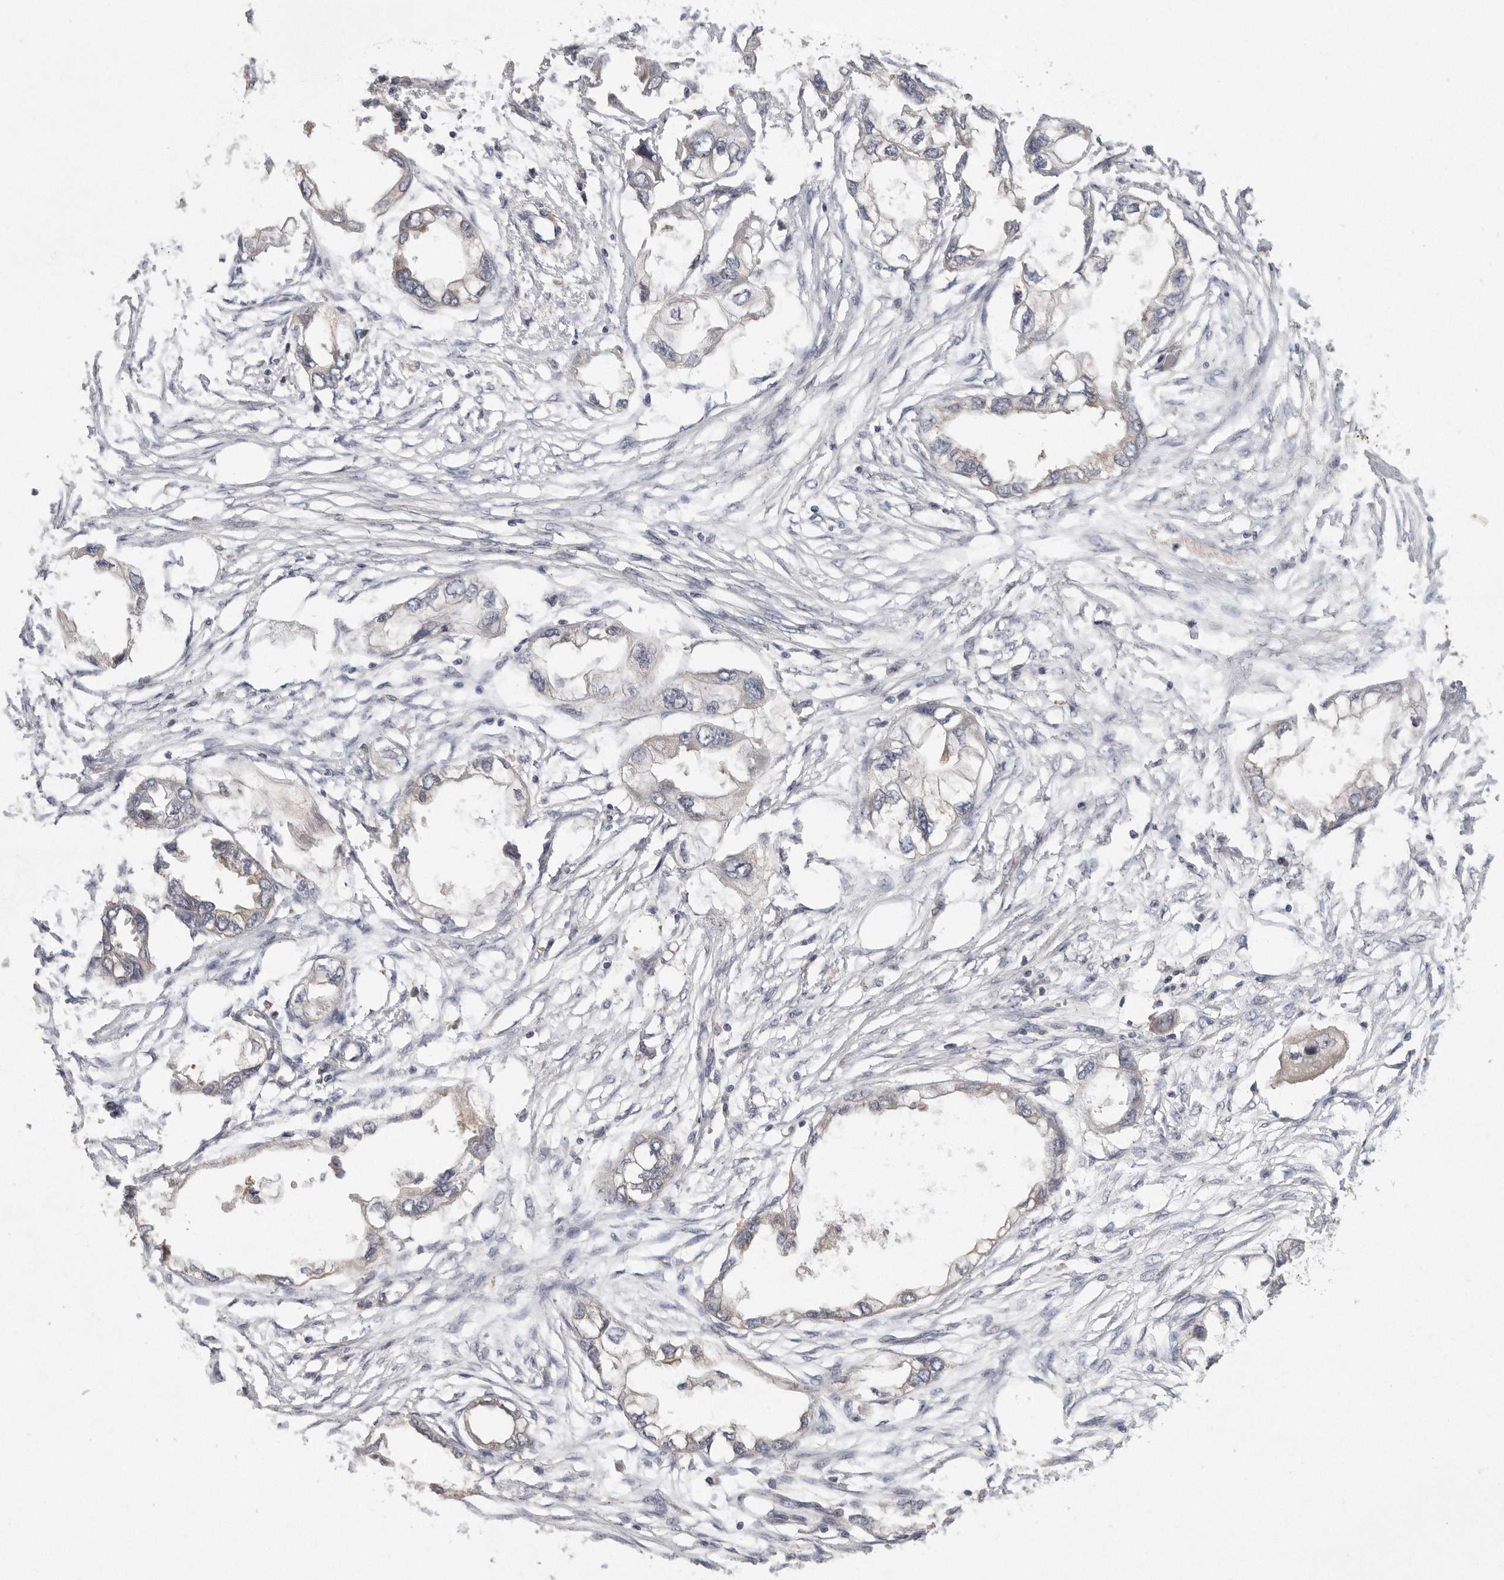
{"staining": {"intensity": "weak", "quantity": "<25%", "location": "cytoplasmic/membranous"}, "tissue": "endometrial cancer", "cell_type": "Tumor cells", "image_type": "cancer", "snomed": [{"axis": "morphology", "description": "Adenocarcinoma, NOS"}, {"axis": "morphology", "description": "Adenocarcinoma, metastatic, NOS"}, {"axis": "topography", "description": "Adipose tissue"}, {"axis": "topography", "description": "Endometrium"}], "caption": "A histopathology image of endometrial cancer stained for a protein exhibits no brown staining in tumor cells.", "gene": "CFAP298", "patient": {"sex": "female", "age": 67}}